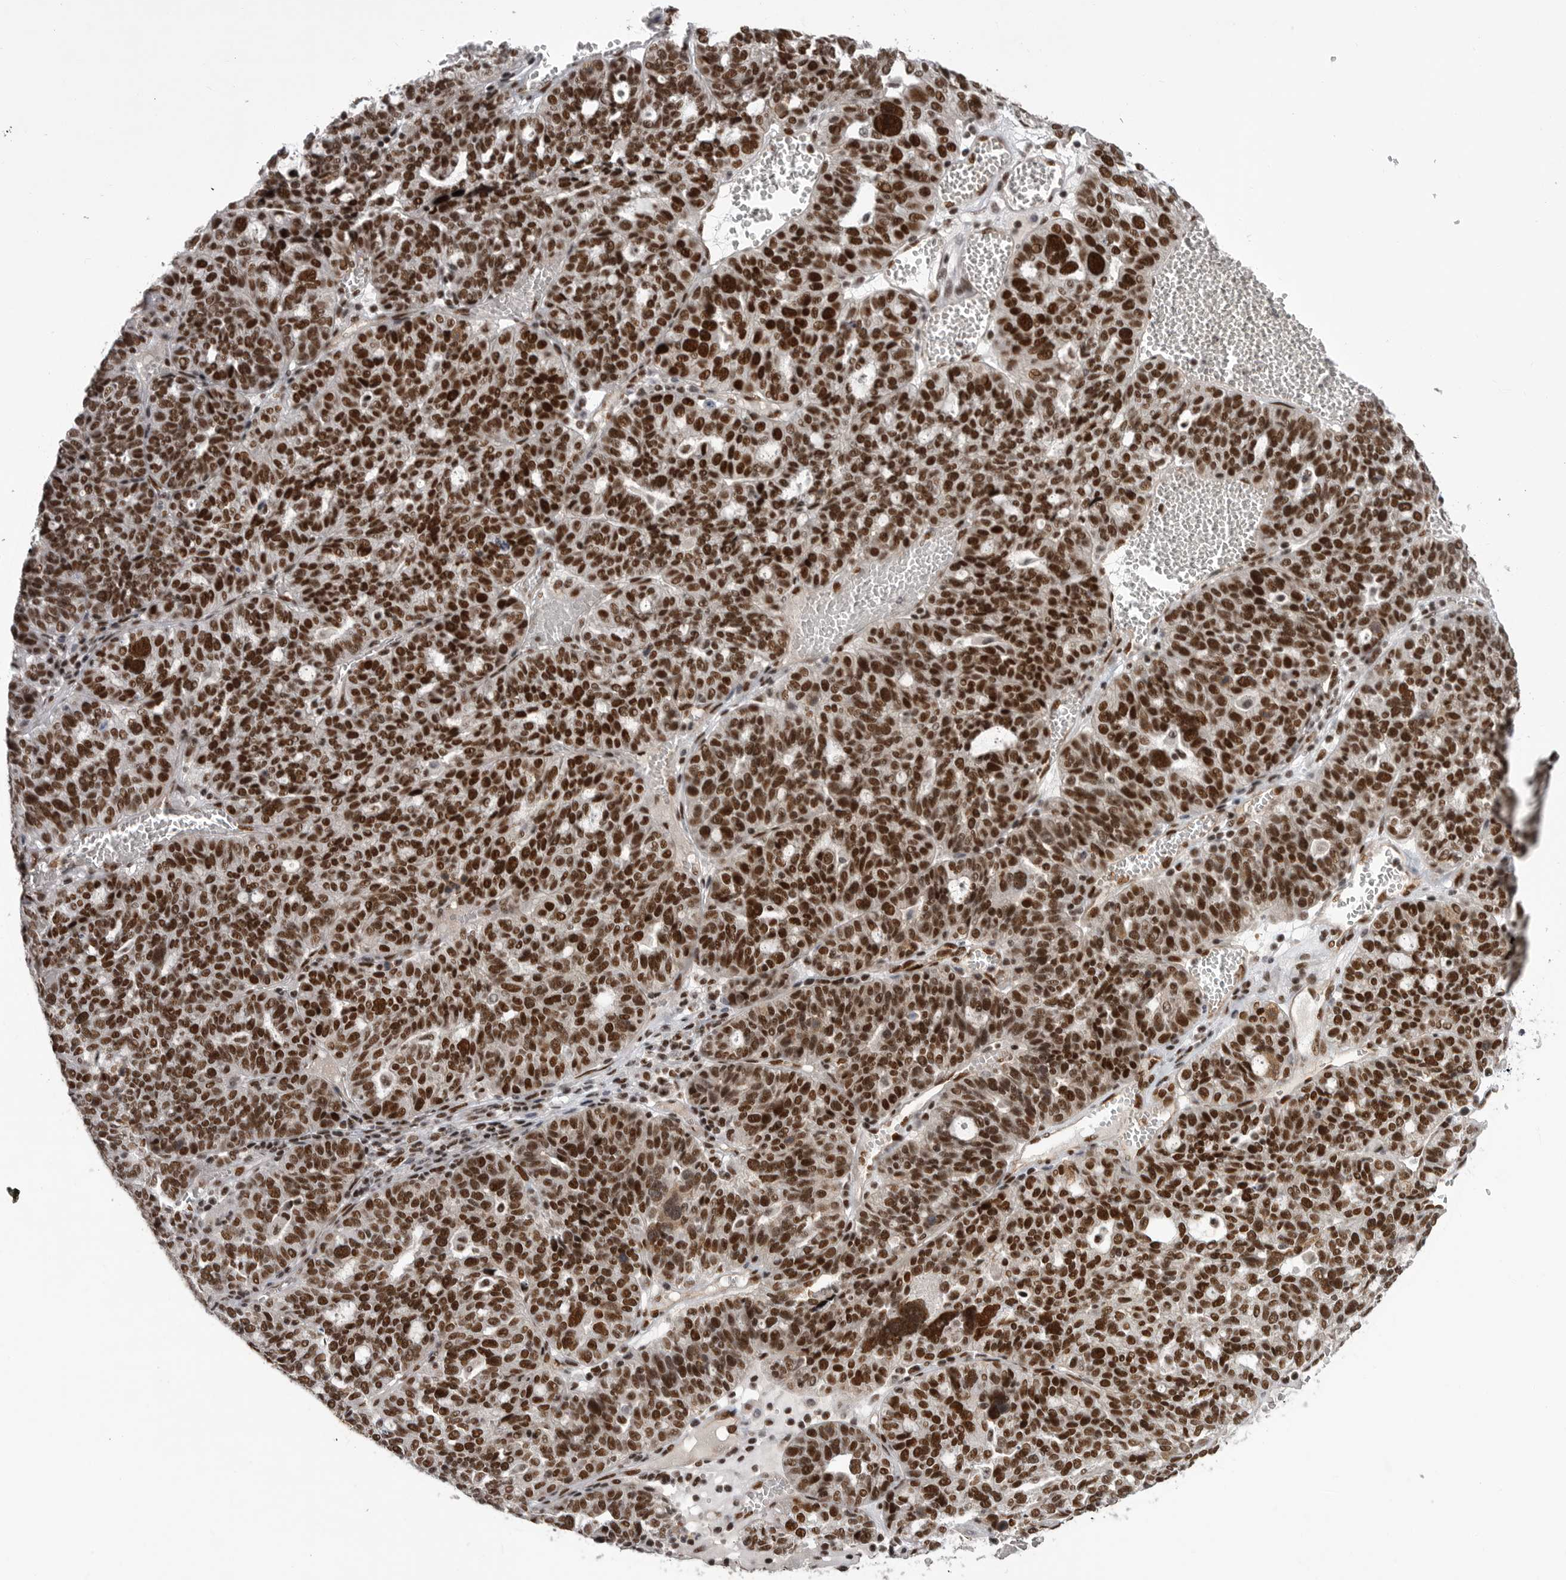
{"staining": {"intensity": "strong", "quantity": ">75%", "location": "nuclear"}, "tissue": "ovarian cancer", "cell_type": "Tumor cells", "image_type": "cancer", "snomed": [{"axis": "morphology", "description": "Cystadenocarcinoma, serous, NOS"}, {"axis": "topography", "description": "Ovary"}], "caption": "This image exhibits IHC staining of human serous cystadenocarcinoma (ovarian), with high strong nuclear positivity in about >75% of tumor cells.", "gene": "PPP1R8", "patient": {"sex": "female", "age": 59}}